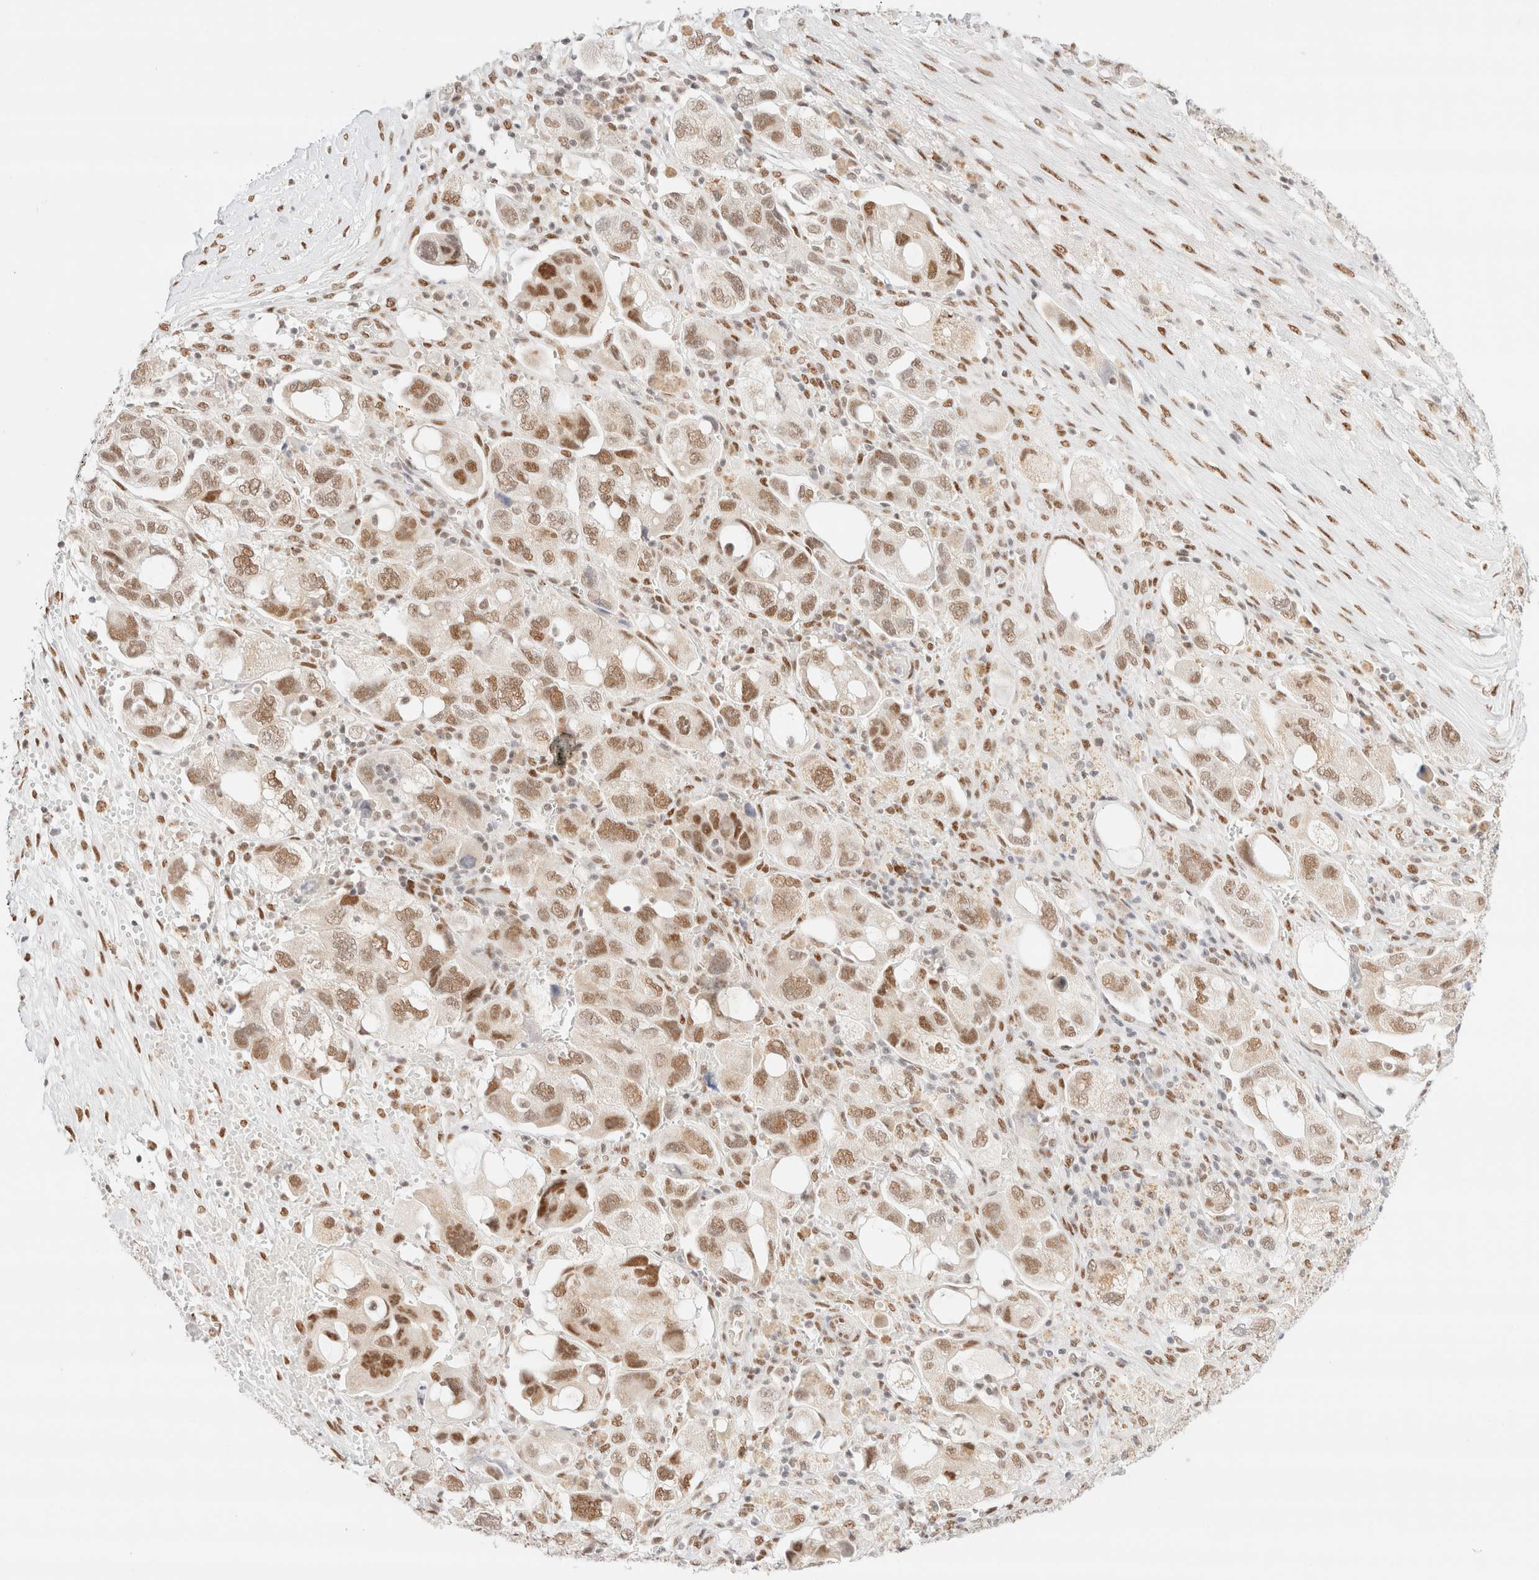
{"staining": {"intensity": "moderate", "quantity": ">75%", "location": "nuclear"}, "tissue": "ovarian cancer", "cell_type": "Tumor cells", "image_type": "cancer", "snomed": [{"axis": "morphology", "description": "Carcinoma, NOS"}, {"axis": "morphology", "description": "Cystadenocarcinoma, serous, NOS"}, {"axis": "topography", "description": "Ovary"}], "caption": "This is a photomicrograph of immunohistochemistry staining of ovarian cancer, which shows moderate positivity in the nuclear of tumor cells.", "gene": "CIC", "patient": {"sex": "female", "age": 69}}